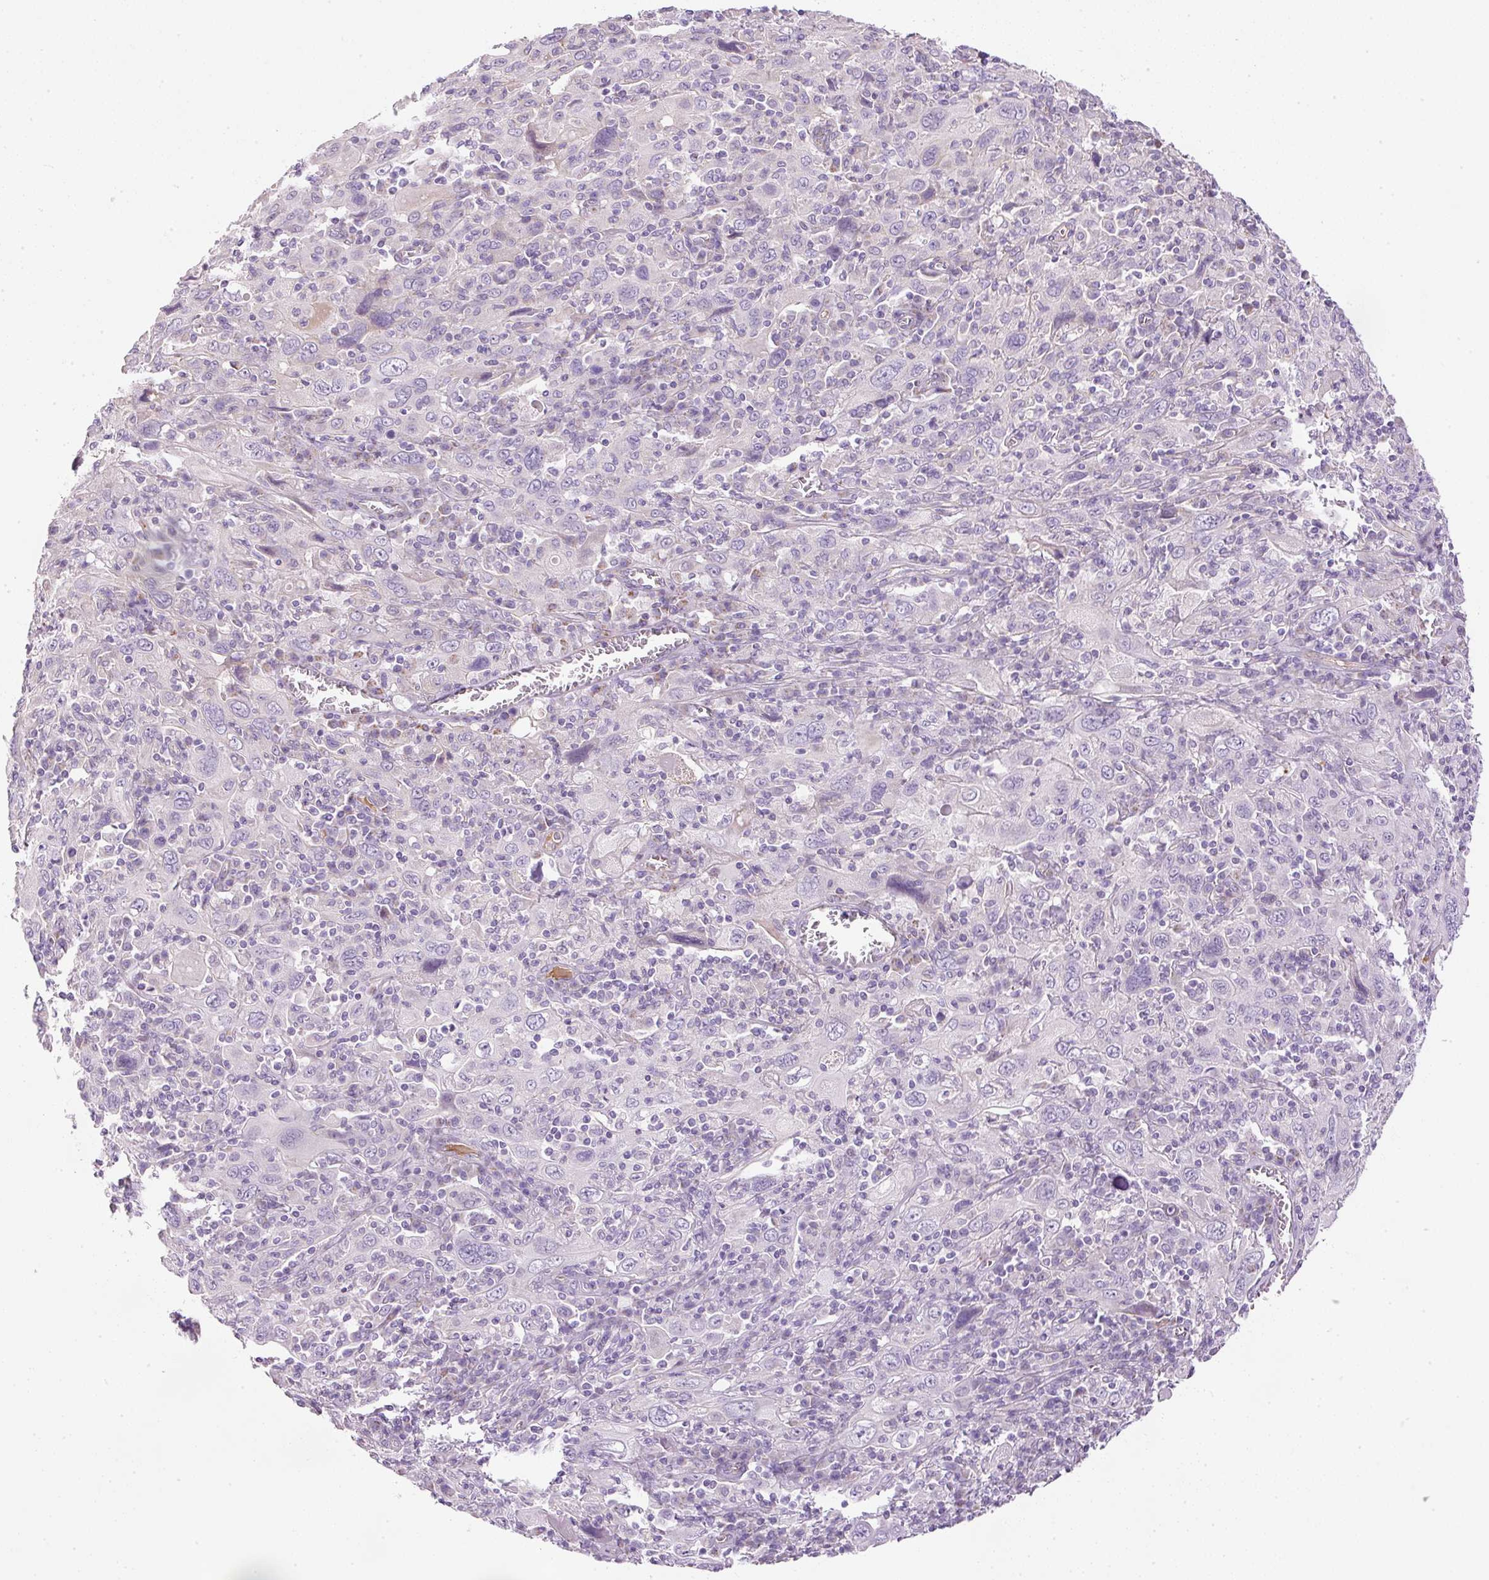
{"staining": {"intensity": "negative", "quantity": "none", "location": "none"}, "tissue": "cervical cancer", "cell_type": "Tumor cells", "image_type": "cancer", "snomed": [{"axis": "morphology", "description": "Squamous cell carcinoma, NOS"}, {"axis": "topography", "description": "Cervix"}], "caption": "There is no significant expression in tumor cells of squamous cell carcinoma (cervical).", "gene": "KPNA5", "patient": {"sex": "female", "age": 46}}